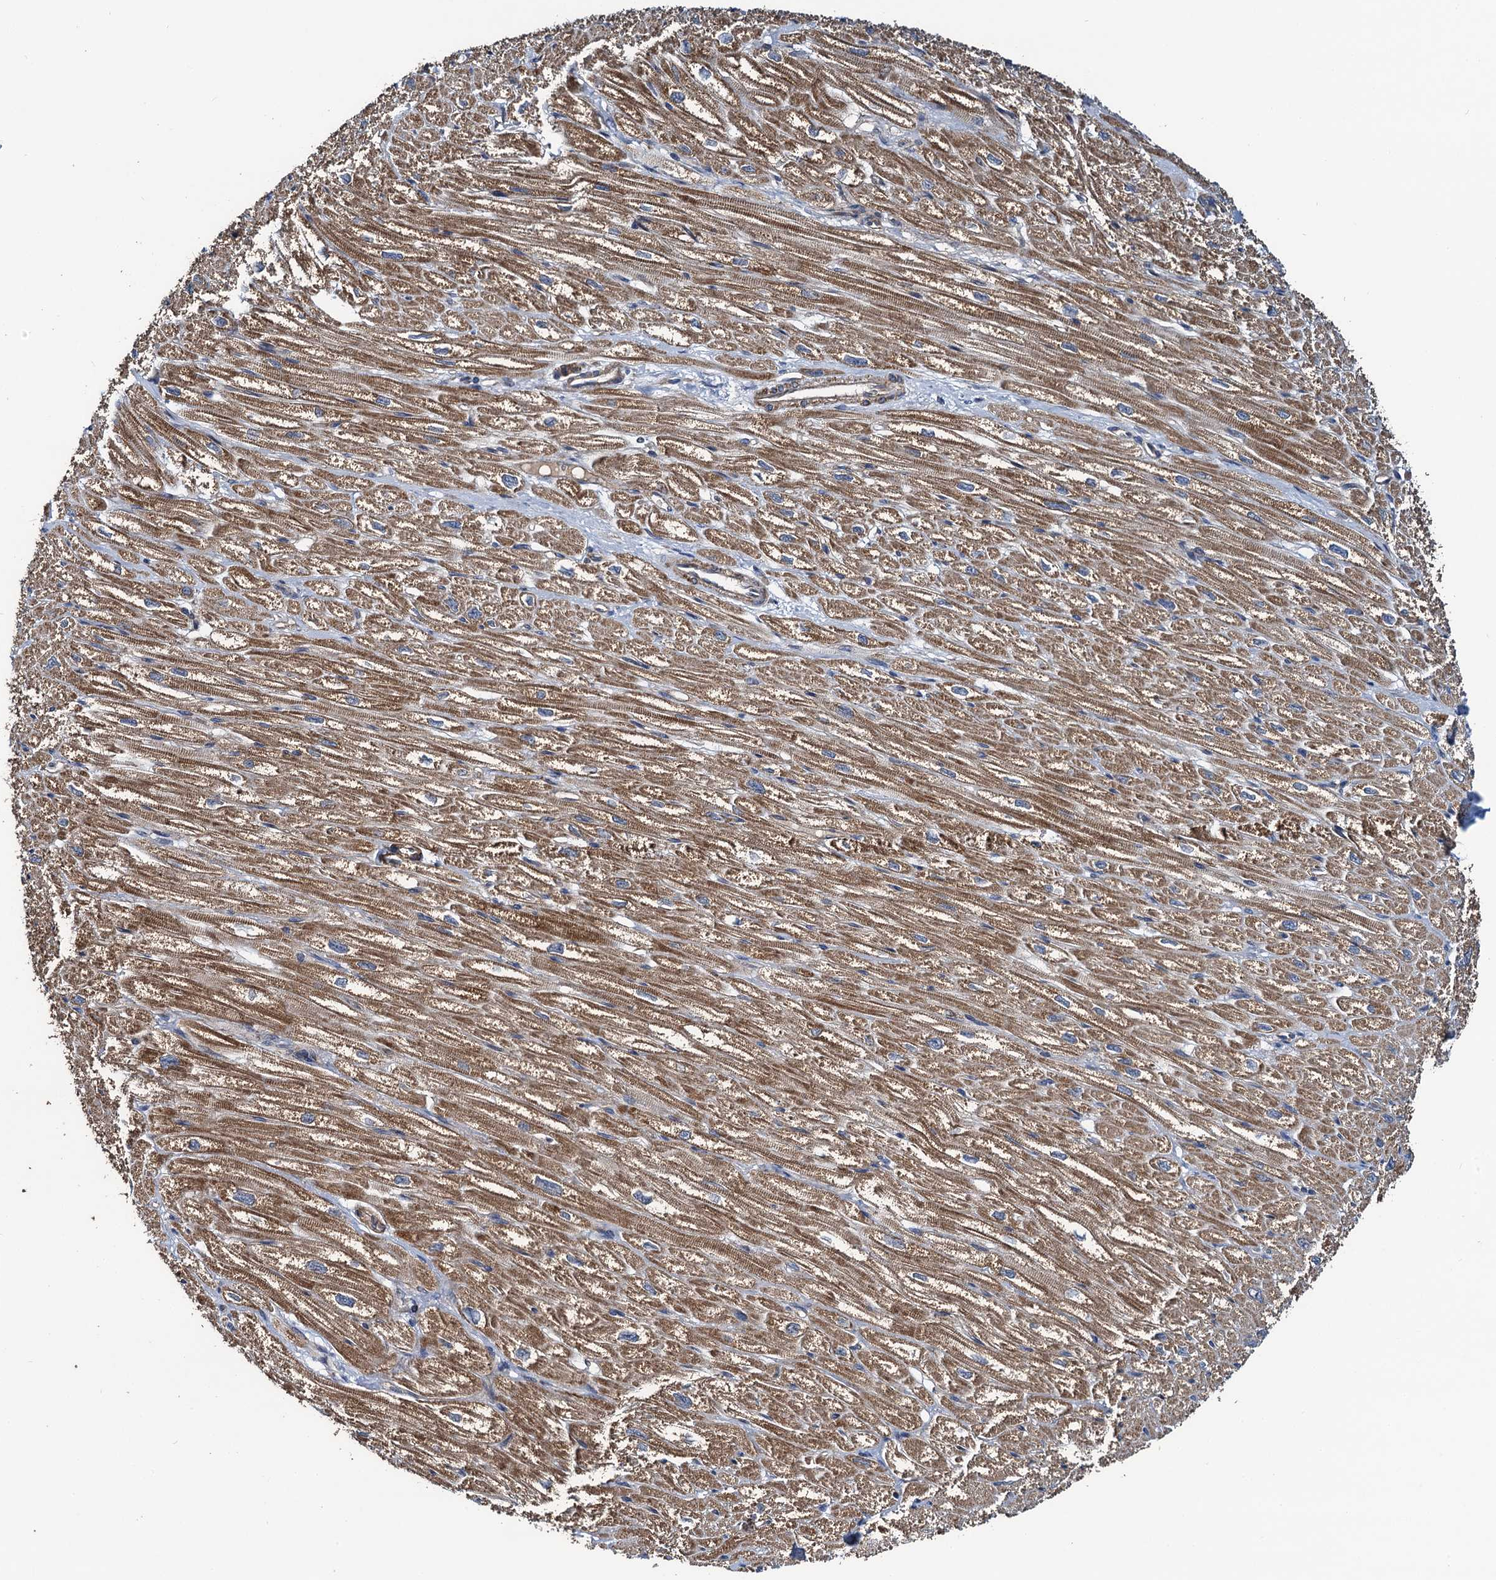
{"staining": {"intensity": "moderate", "quantity": ">75%", "location": "cytoplasmic/membranous"}, "tissue": "heart muscle", "cell_type": "Cardiomyocytes", "image_type": "normal", "snomed": [{"axis": "morphology", "description": "Normal tissue, NOS"}, {"axis": "topography", "description": "Heart"}], "caption": "Heart muscle stained with a brown dye reveals moderate cytoplasmic/membranous positive positivity in approximately >75% of cardiomyocytes.", "gene": "NEK1", "patient": {"sex": "male", "age": 50}}